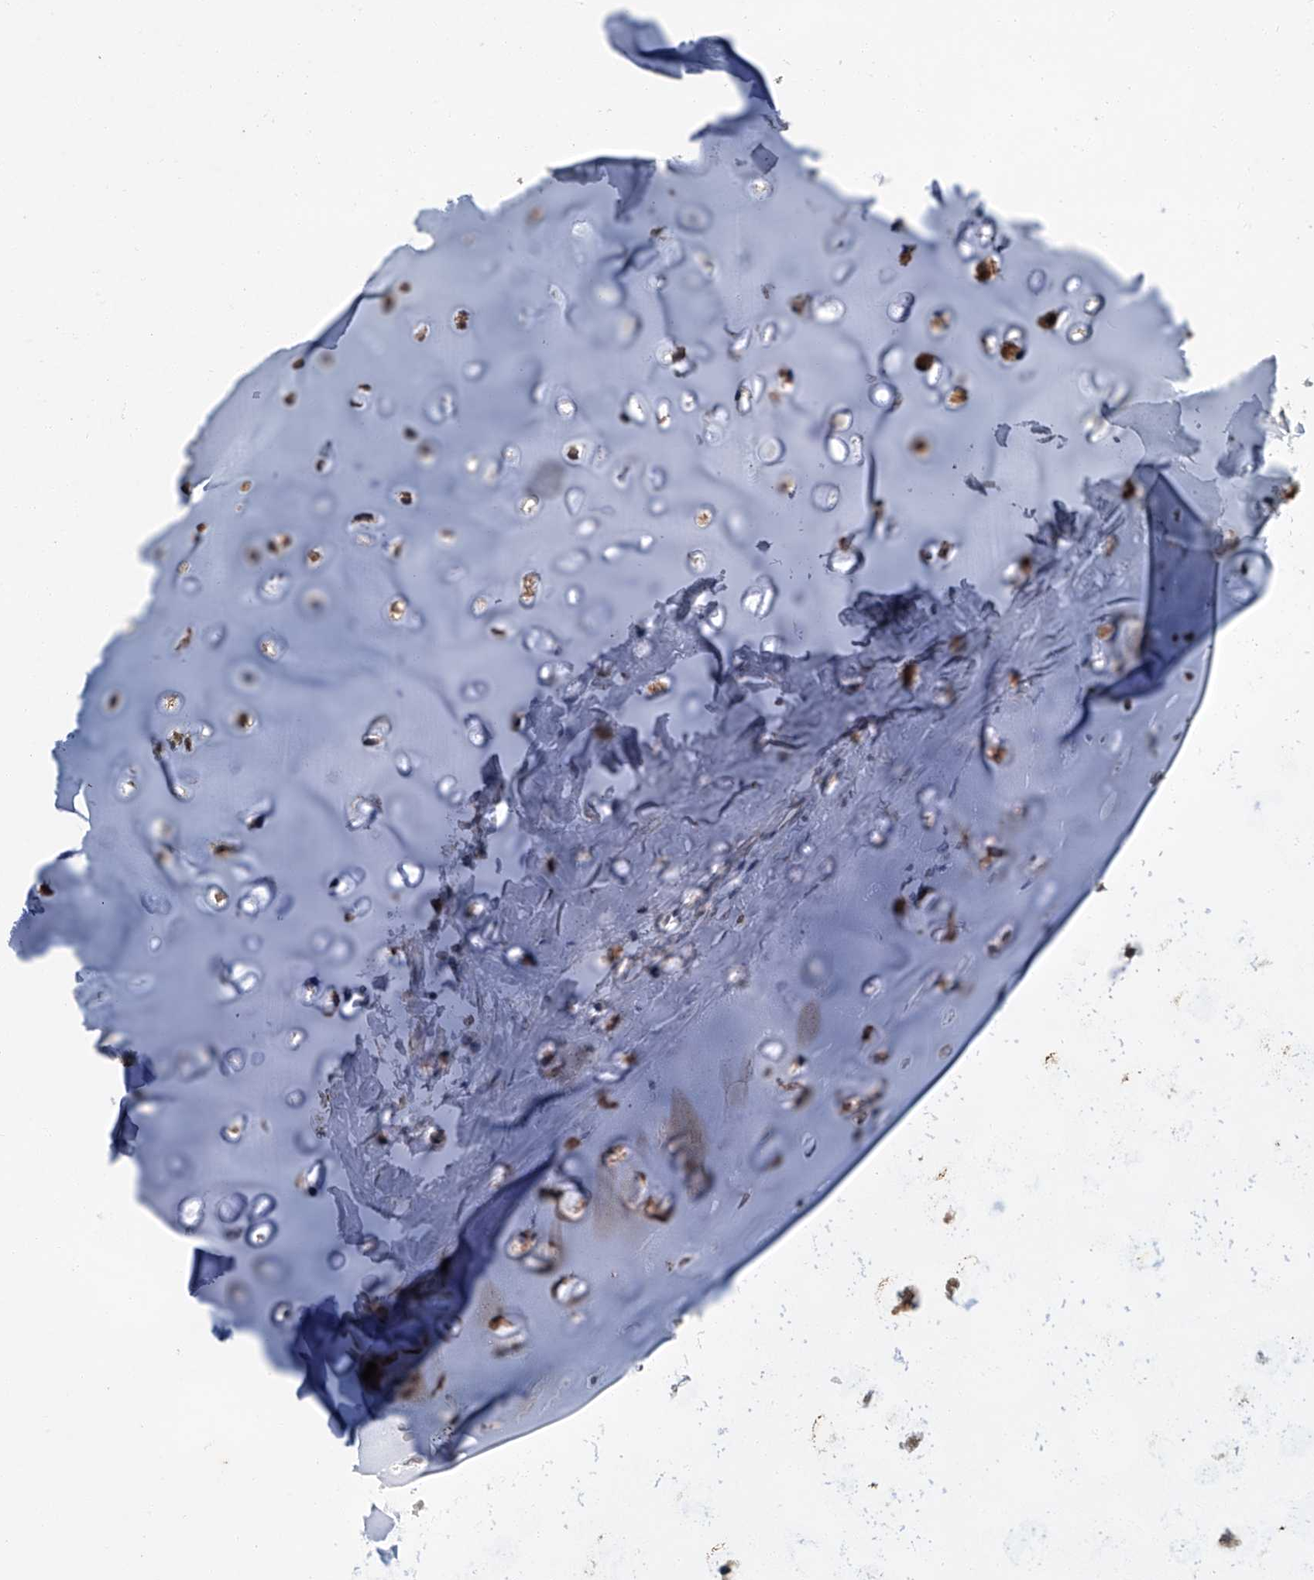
{"staining": {"intensity": "negative", "quantity": "none", "location": "none"}, "tissue": "adipose tissue", "cell_type": "Adipocytes", "image_type": "normal", "snomed": [{"axis": "morphology", "description": "Normal tissue, NOS"}, {"axis": "morphology", "description": "Basal cell carcinoma"}, {"axis": "topography", "description": "Cartilage tissue"}, {"axis": "topography", "description": "Nasopharynx"}, {"axis": "topography", "description": "Oral tissue"}], "caption": "The histopathology image exhibits no staining of adipocytes in normal adipose tissue. (DAB immunohistochemistry (IHC), high magnification).", "gene": "CLK1", "patient": {"sex": "female", "age": 77}}